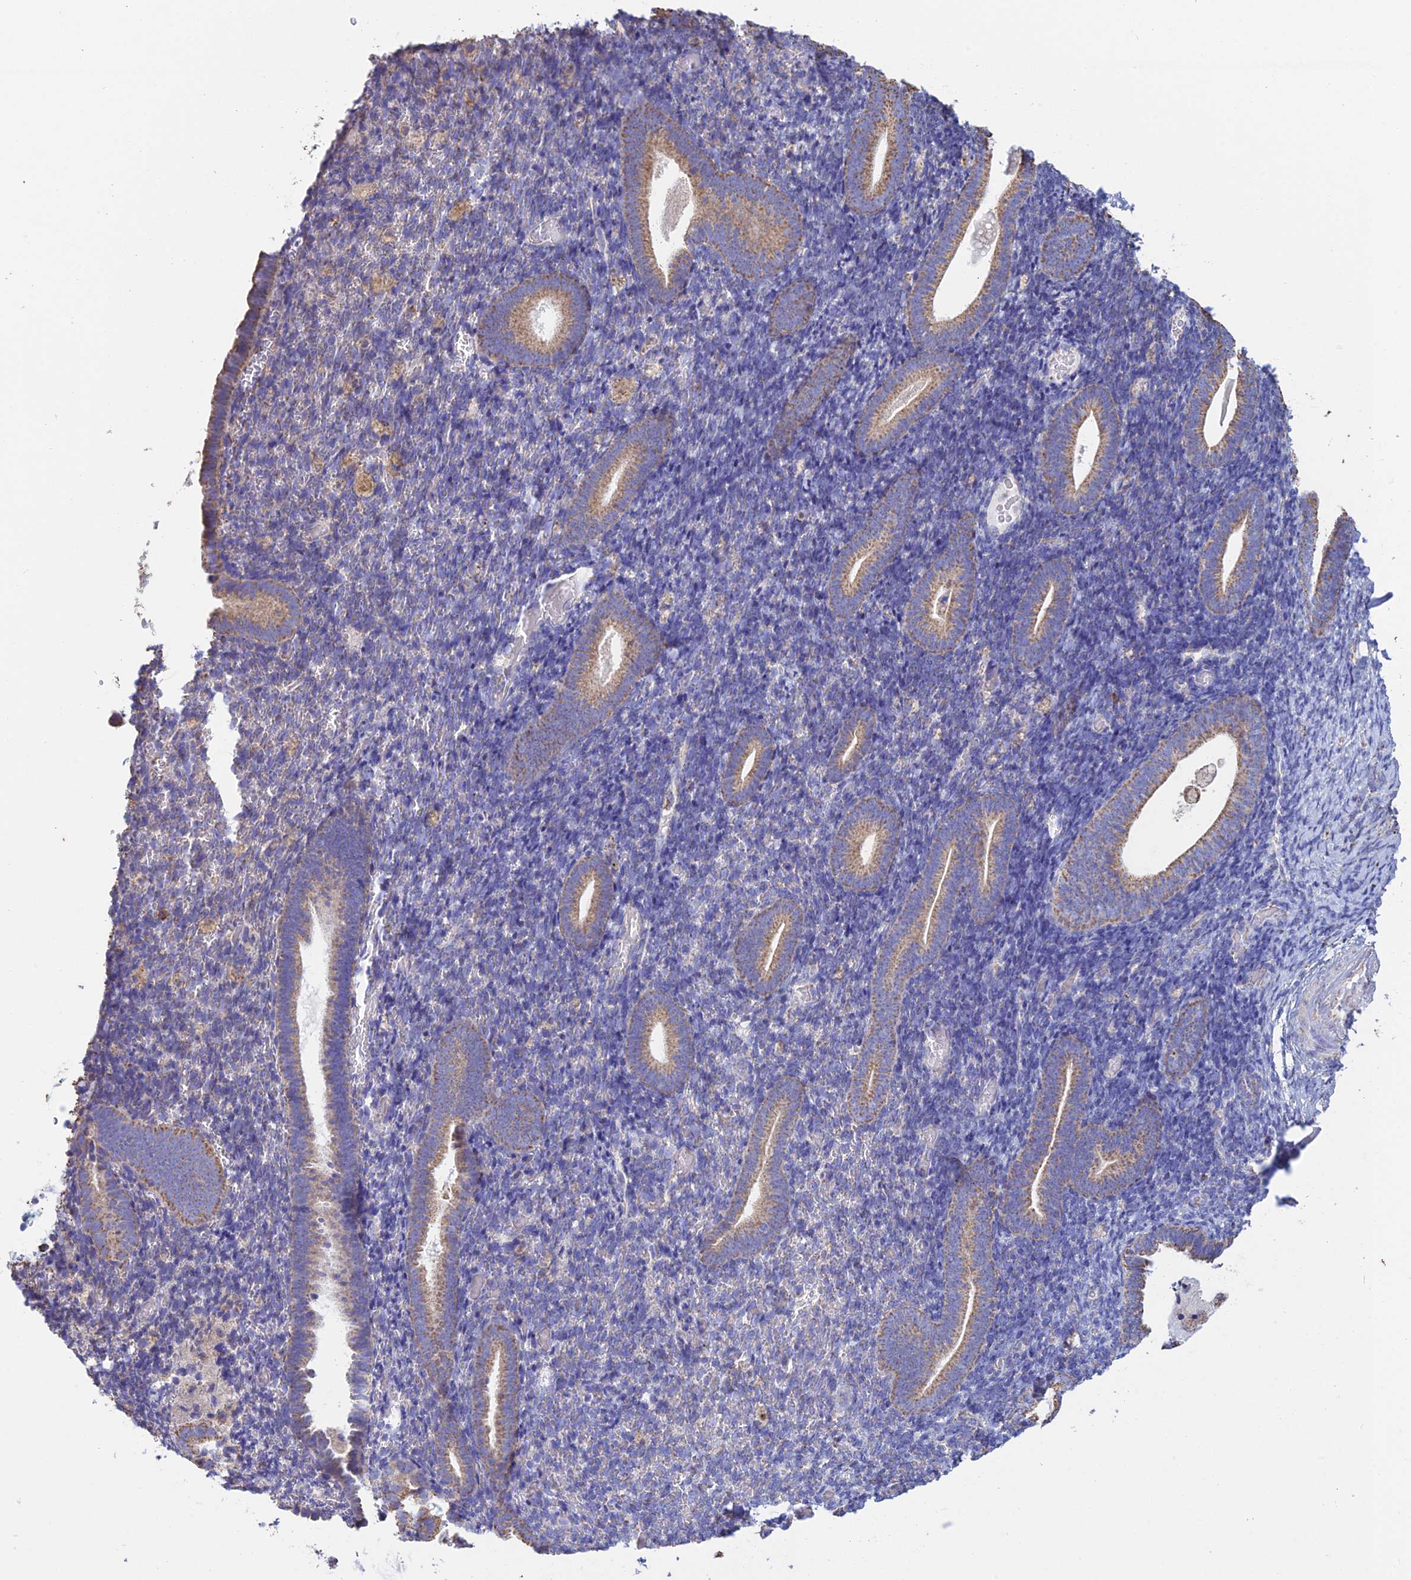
{"staining": {"intensity": "moderate", "quantity": "<25%", "location": "cytoplasmic/membranous"}, "tissue": "endometrium", "cell_type": "Cells in endometrial stroma", "image_type": "normal", "snomed": [{"axis": "morphology", "description": "Normal tissue, NOS"}, {"axis": "topography", "description": "Endometrium"}], "caption": "Immunohistochemical staining of unremarkable endometrium demonstrates <25% levels of moderate cytoplasmic/membranous protein expression in about <25% of cells in endometrial stroma.", "gene": "OR2W3", "patient": {"sex": "female", "age": 51}}